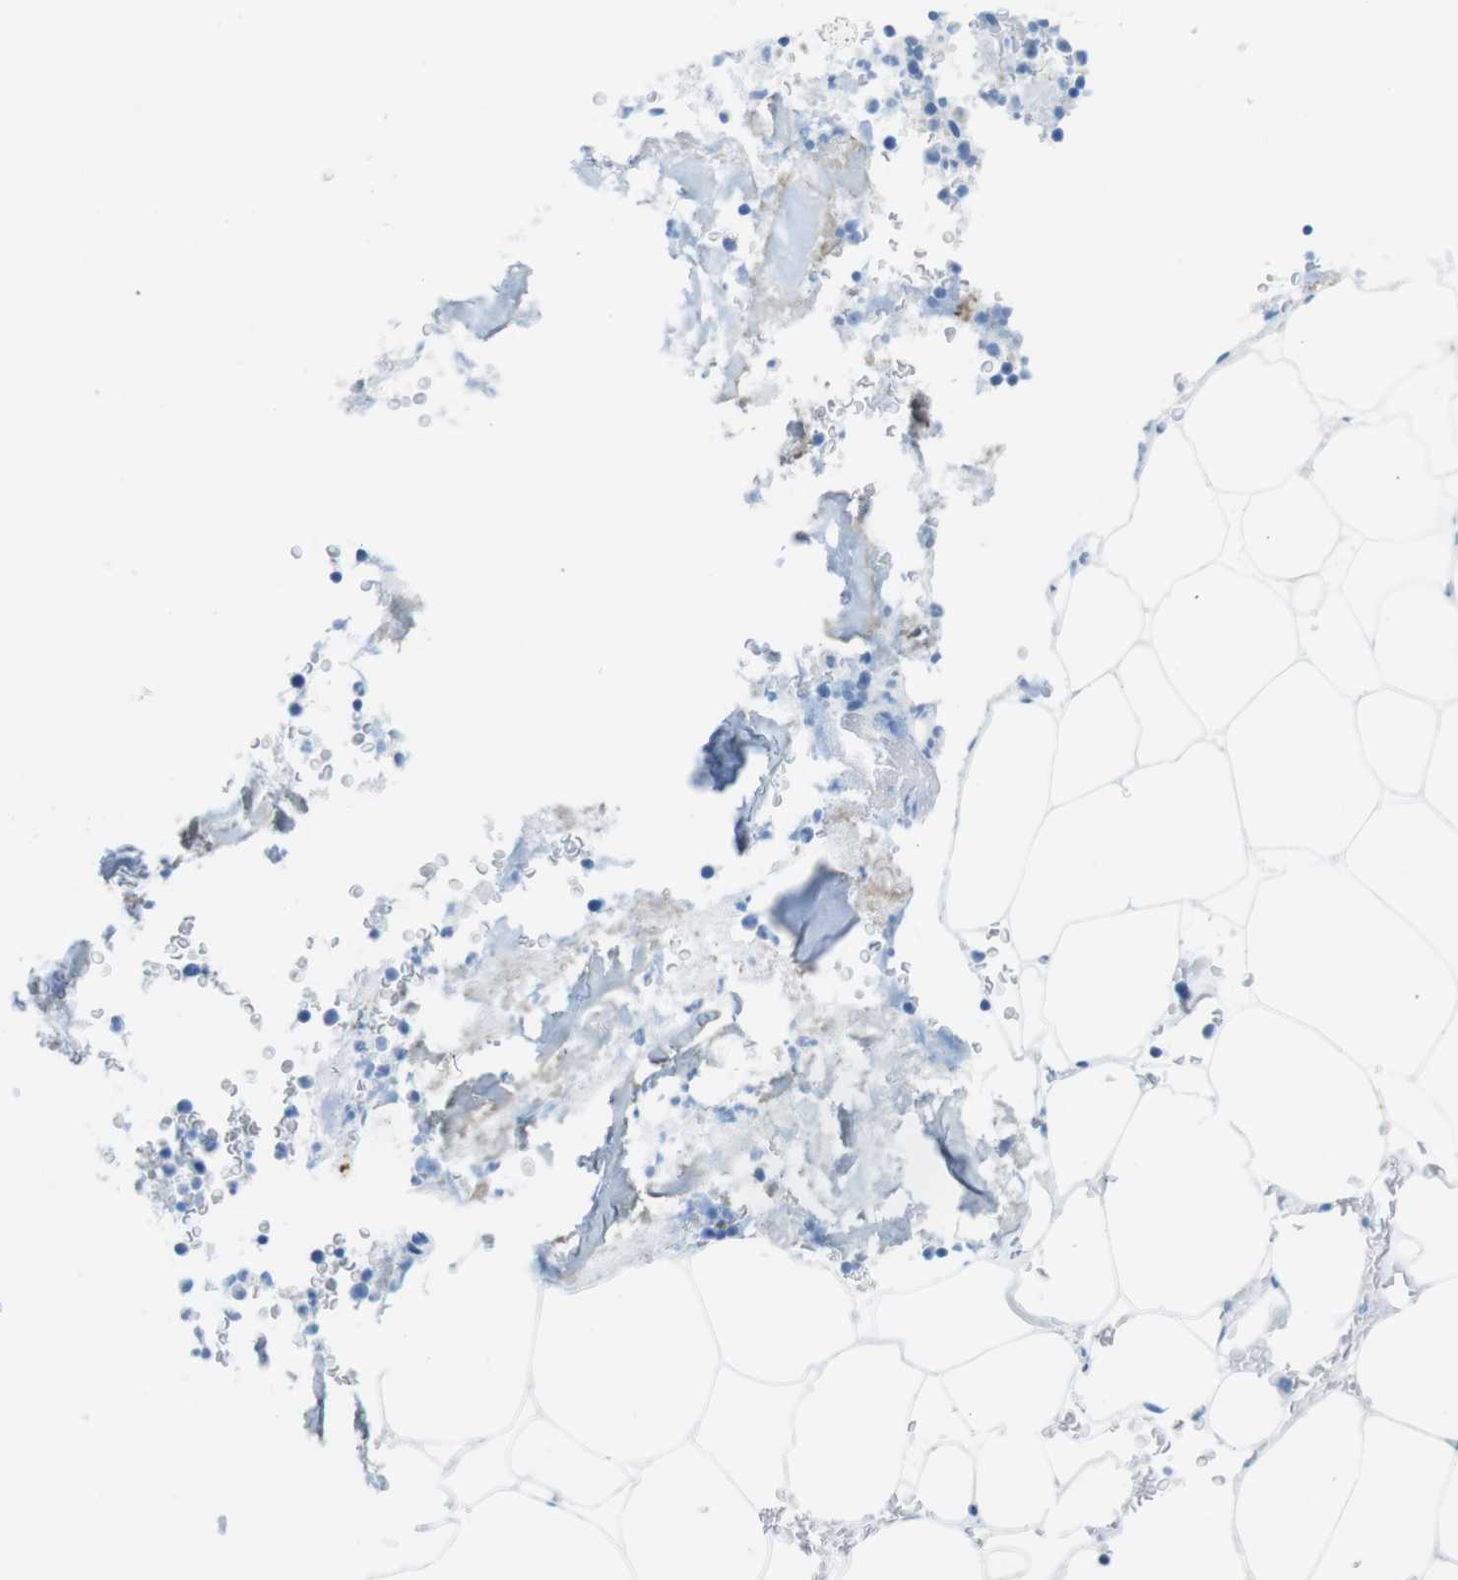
{"staining": {"intensity": "negative", "quantity": "none", "location": "none"}, "tissue": "bone marrow", "cell_type": "Hematopoietic cells", "image_type": "normal", "snomed": [{"axis": "morphology", "description": "Normal tissue, NOS"}, {"axis": "topography", "description": "Bone marrow"}], "caption": "DAB (3,3'-diaminobenzidine) immunohistochemical staining of normal bone marrow shows no significant expression in hematopoietic cells. (IHC, brightfield microscopy, high magnification).", "gene": "GAP43", "patient": {"sex": "male"}}